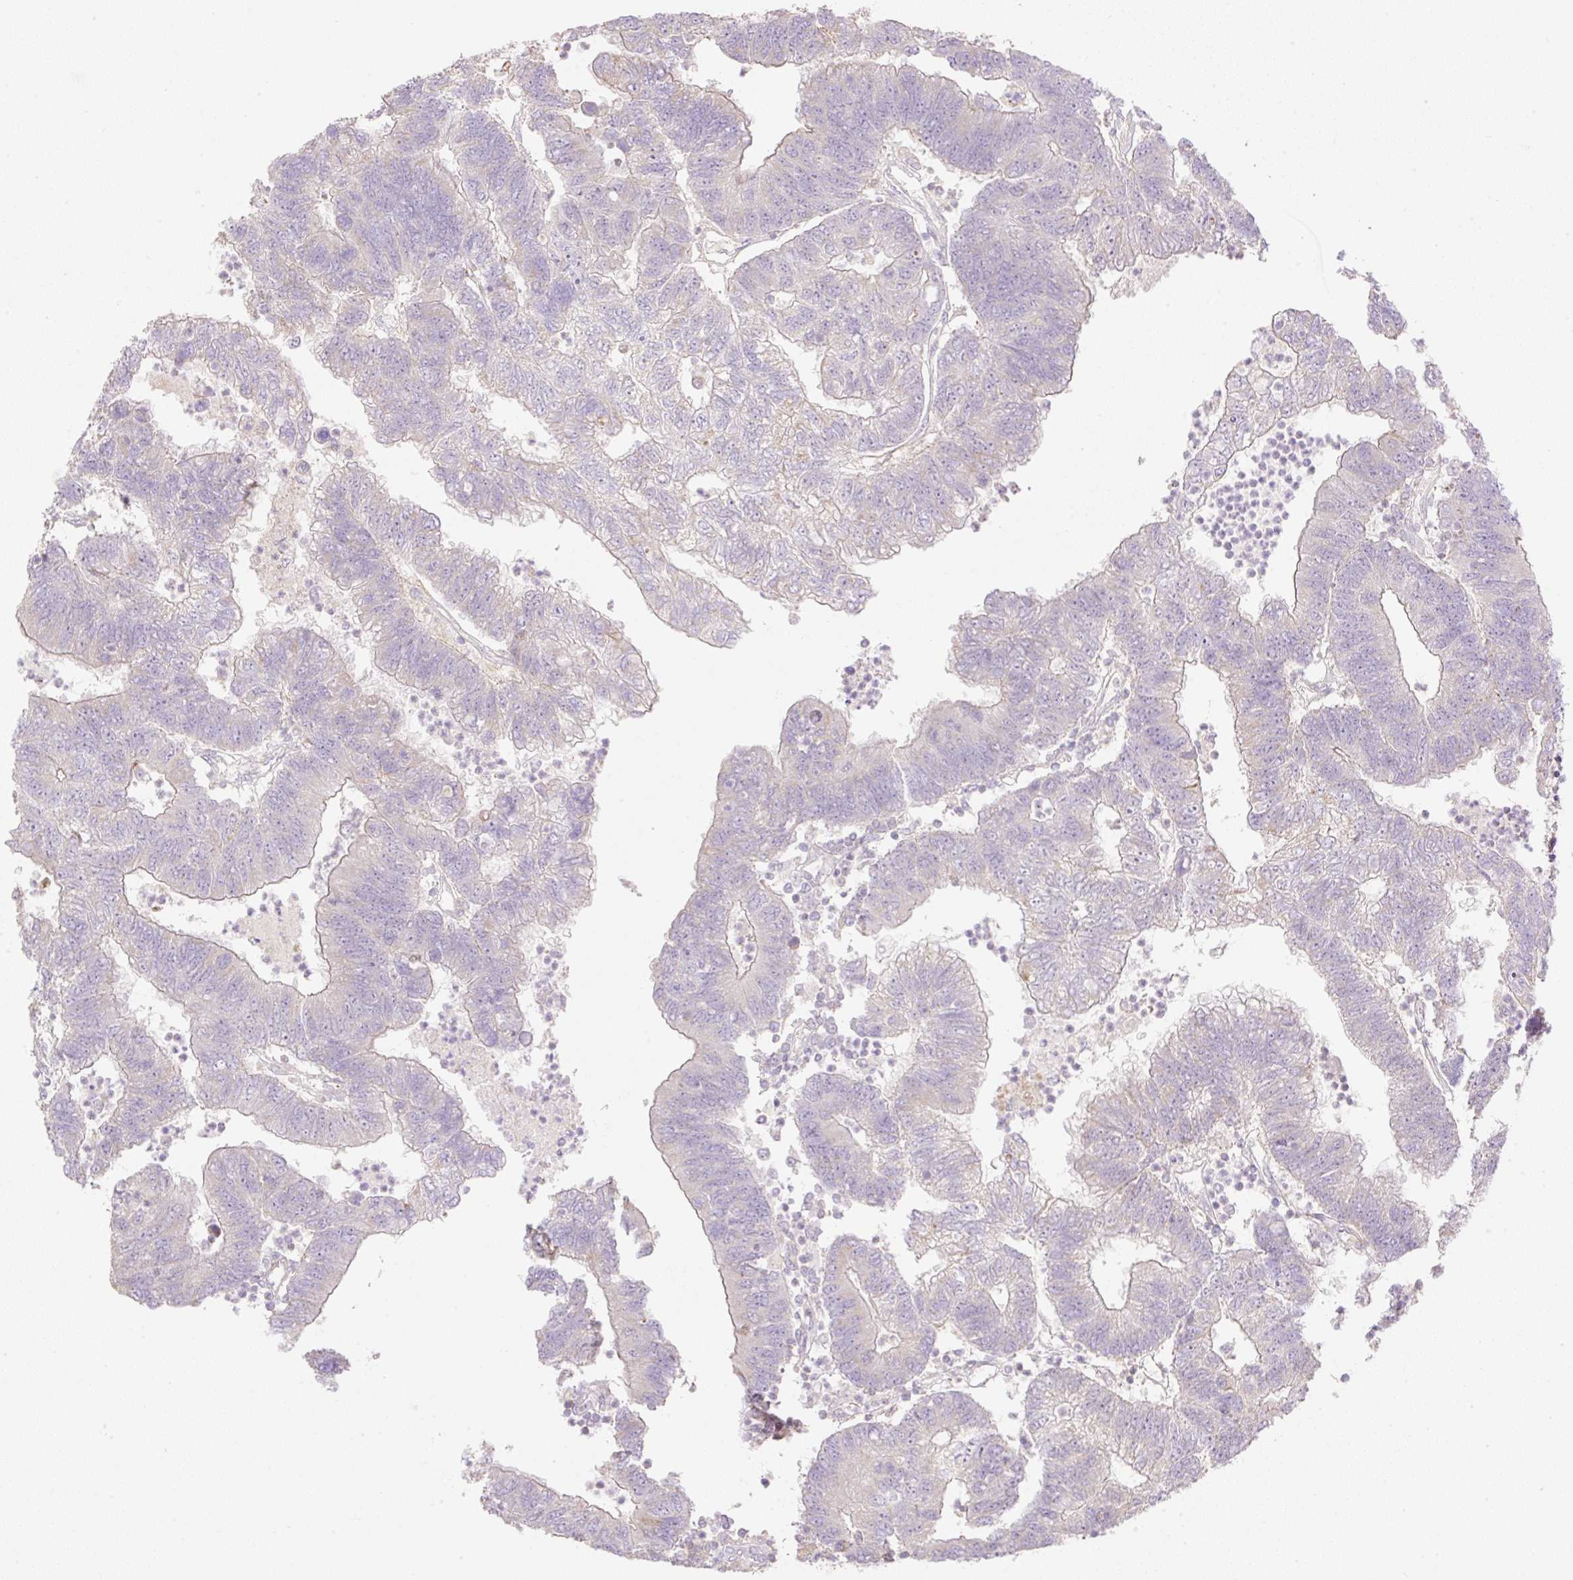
{"staining": {"intensity": "negative", "quantity": "none", "location": "none"}, "tissue": "colorectal cancer", "cell_type": "Tumor cells", "image_type": "cancer", "snomed": [{"axis": "morphology", "description": "Adenocarcinoma, NOS"}, {"axis": "topography", "description": "Colon"}], "caption": "Photomicrograph shows no protein expression in tumor cells of colorectal adenocarcinoma tissue. Nuclei are stained in blue.", "gene": "VPS25", "patient": {"sex": "female", "age": 48}}